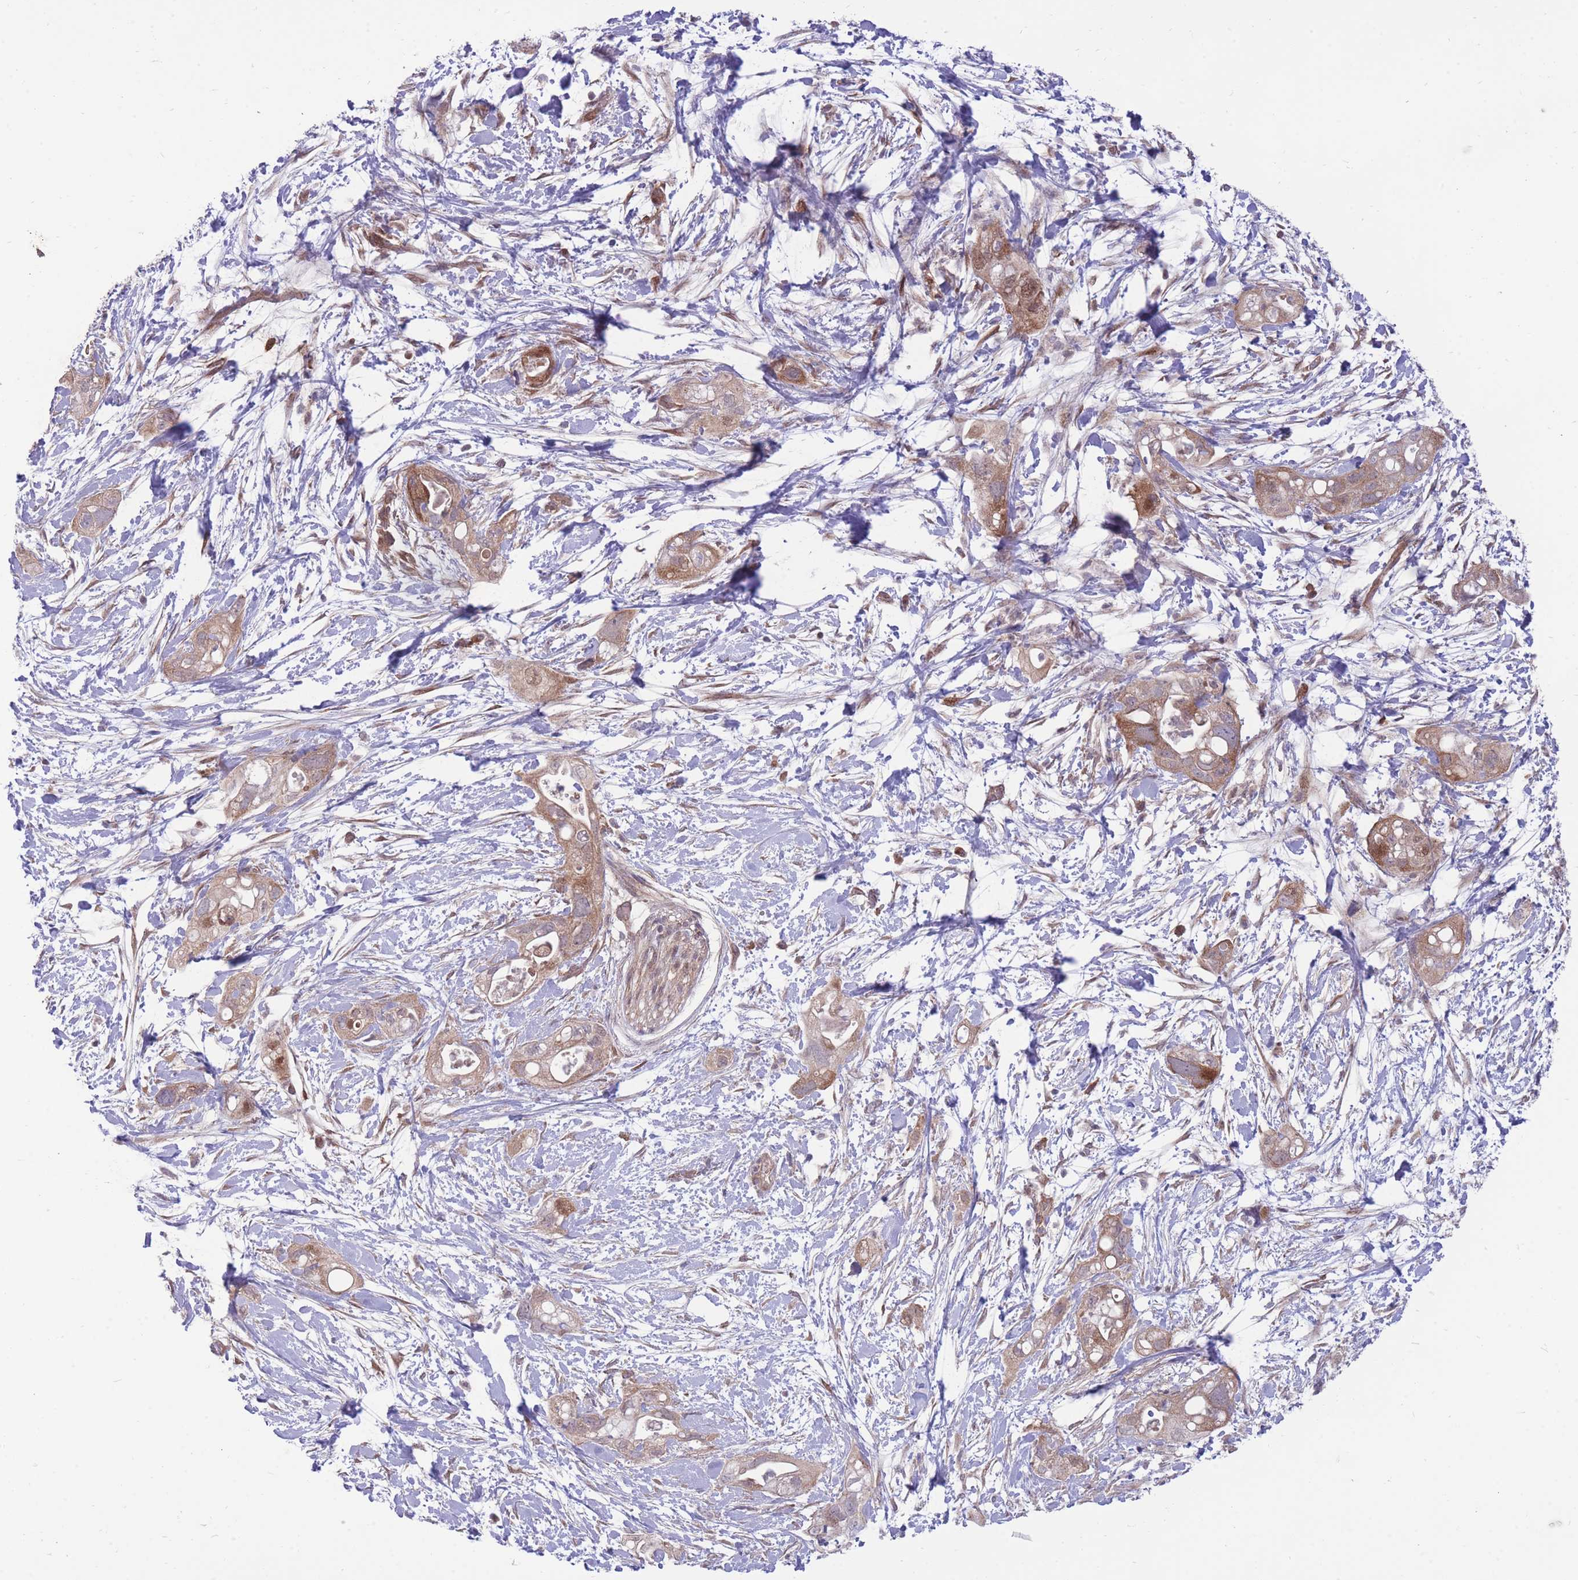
{"staining": {"intensity": "moderate", "quantity": "25%-75%", "location": "cytoplasmic/membranous"}, "tissue": "pancreatic cancer", "cell_type": "Tumor cells", "image_type": "cancer", "snomed": [{"axis": "morphology", "description": "Adenocarcinoma, NOS"}, {"axis": "topography", "description": "Pancreas"}], "caption": "Protein expression analysis of adenocarcinoma (pancreatic) reveals moderate cytoplasmic/membranous staining in approximately 25%-75% of tumor cells.", "gene": "RIC8A", "patient": {"sex": "female", "age": 72}}